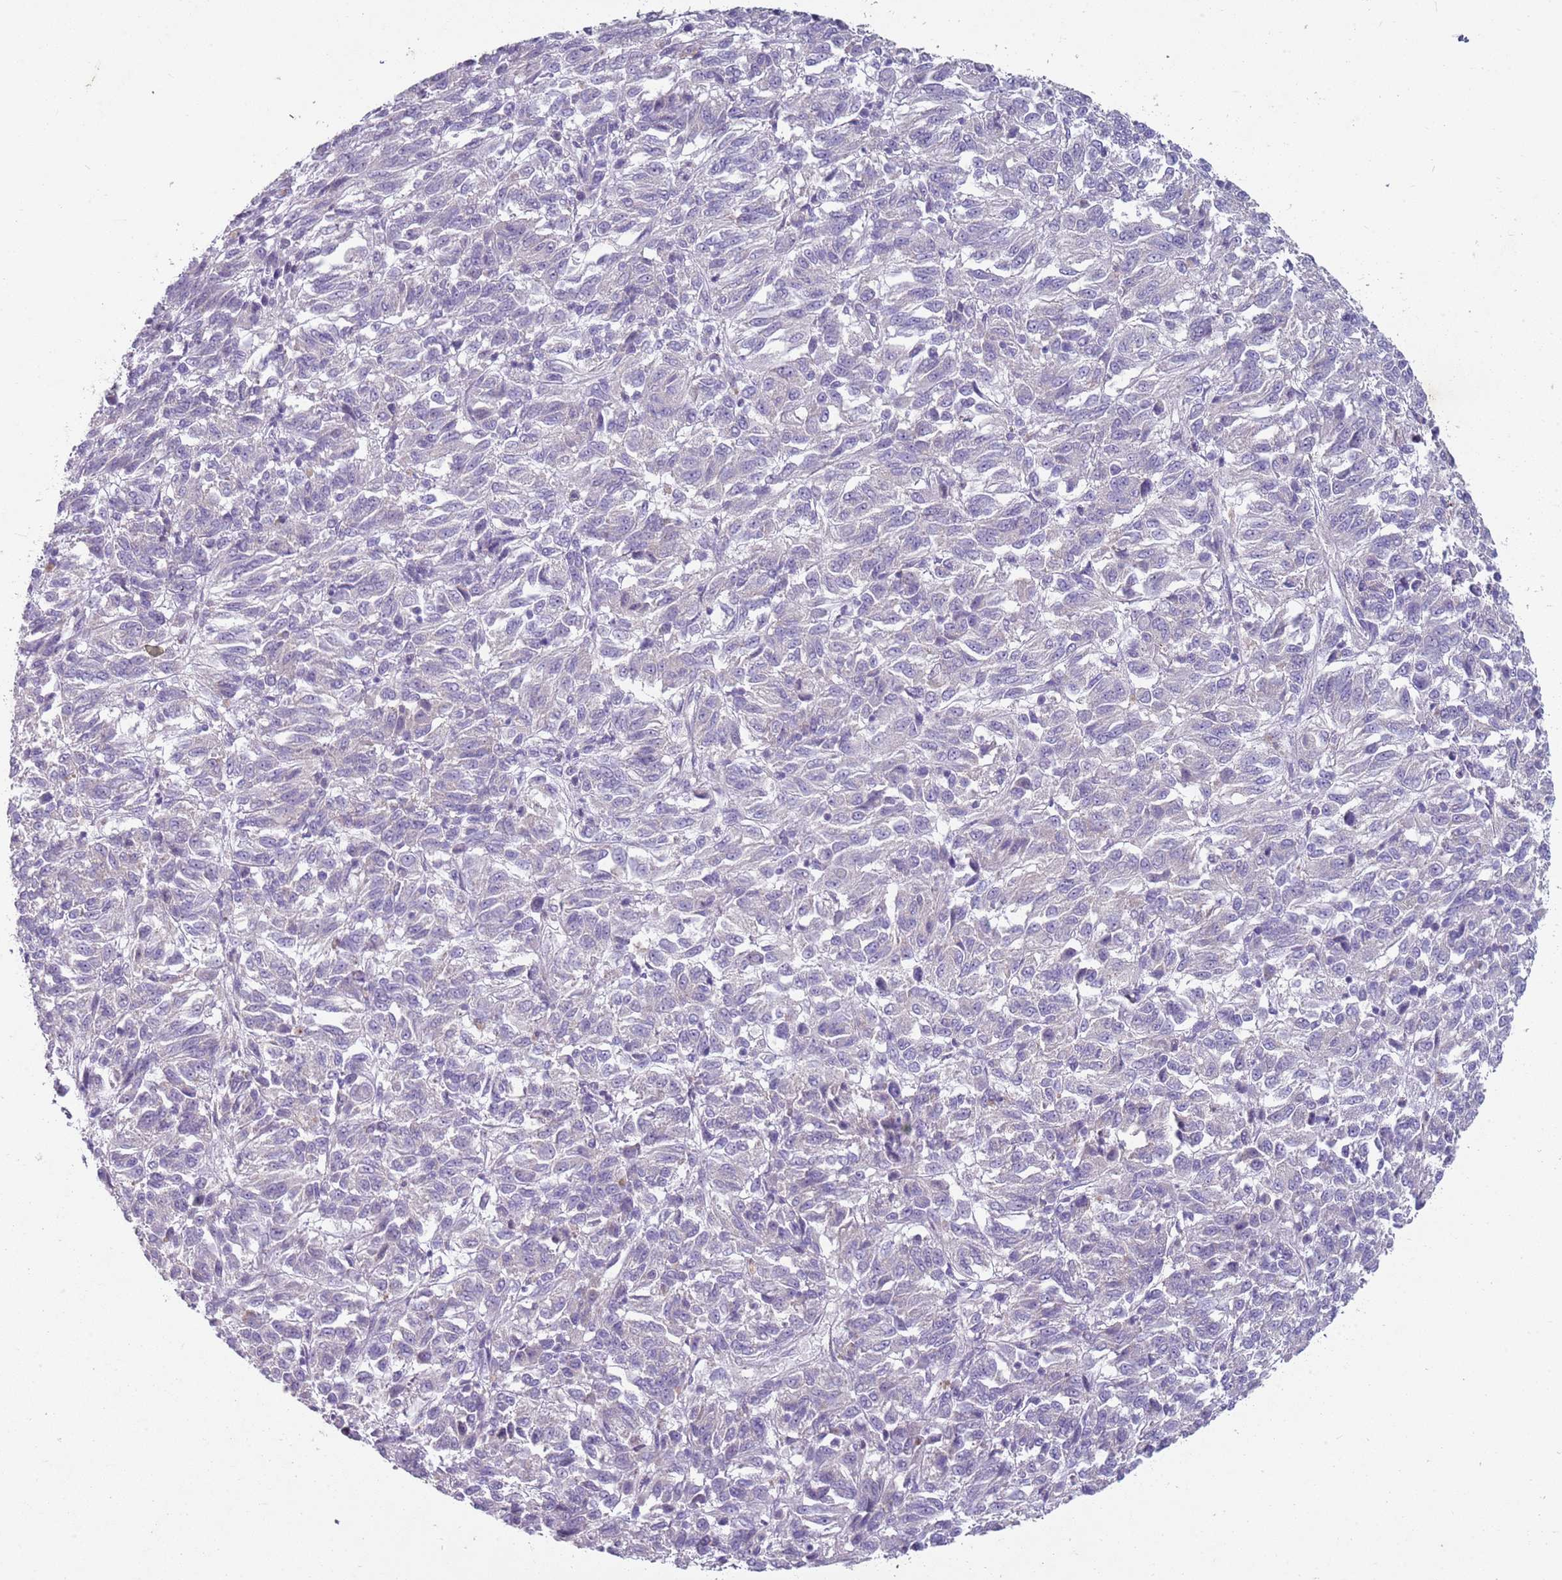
{"staining": {"intensity": "negative", "quantity": "none", "location": "none"}, "tissue": "melanoma", "cell_type": "Tumor cells", "image_type": "cancer", "snomed": [{"axis": "morphology", "description": "Malignant melanoma, Metastatic site"}, {"axis": "topography", "description": "Lung"}], "caption": "Tumor cells show no significant protein positivity in malignant melanoma (metastatic site).", "gene": "ZNF583", "patient": {"sex": "male", "age": 64}}